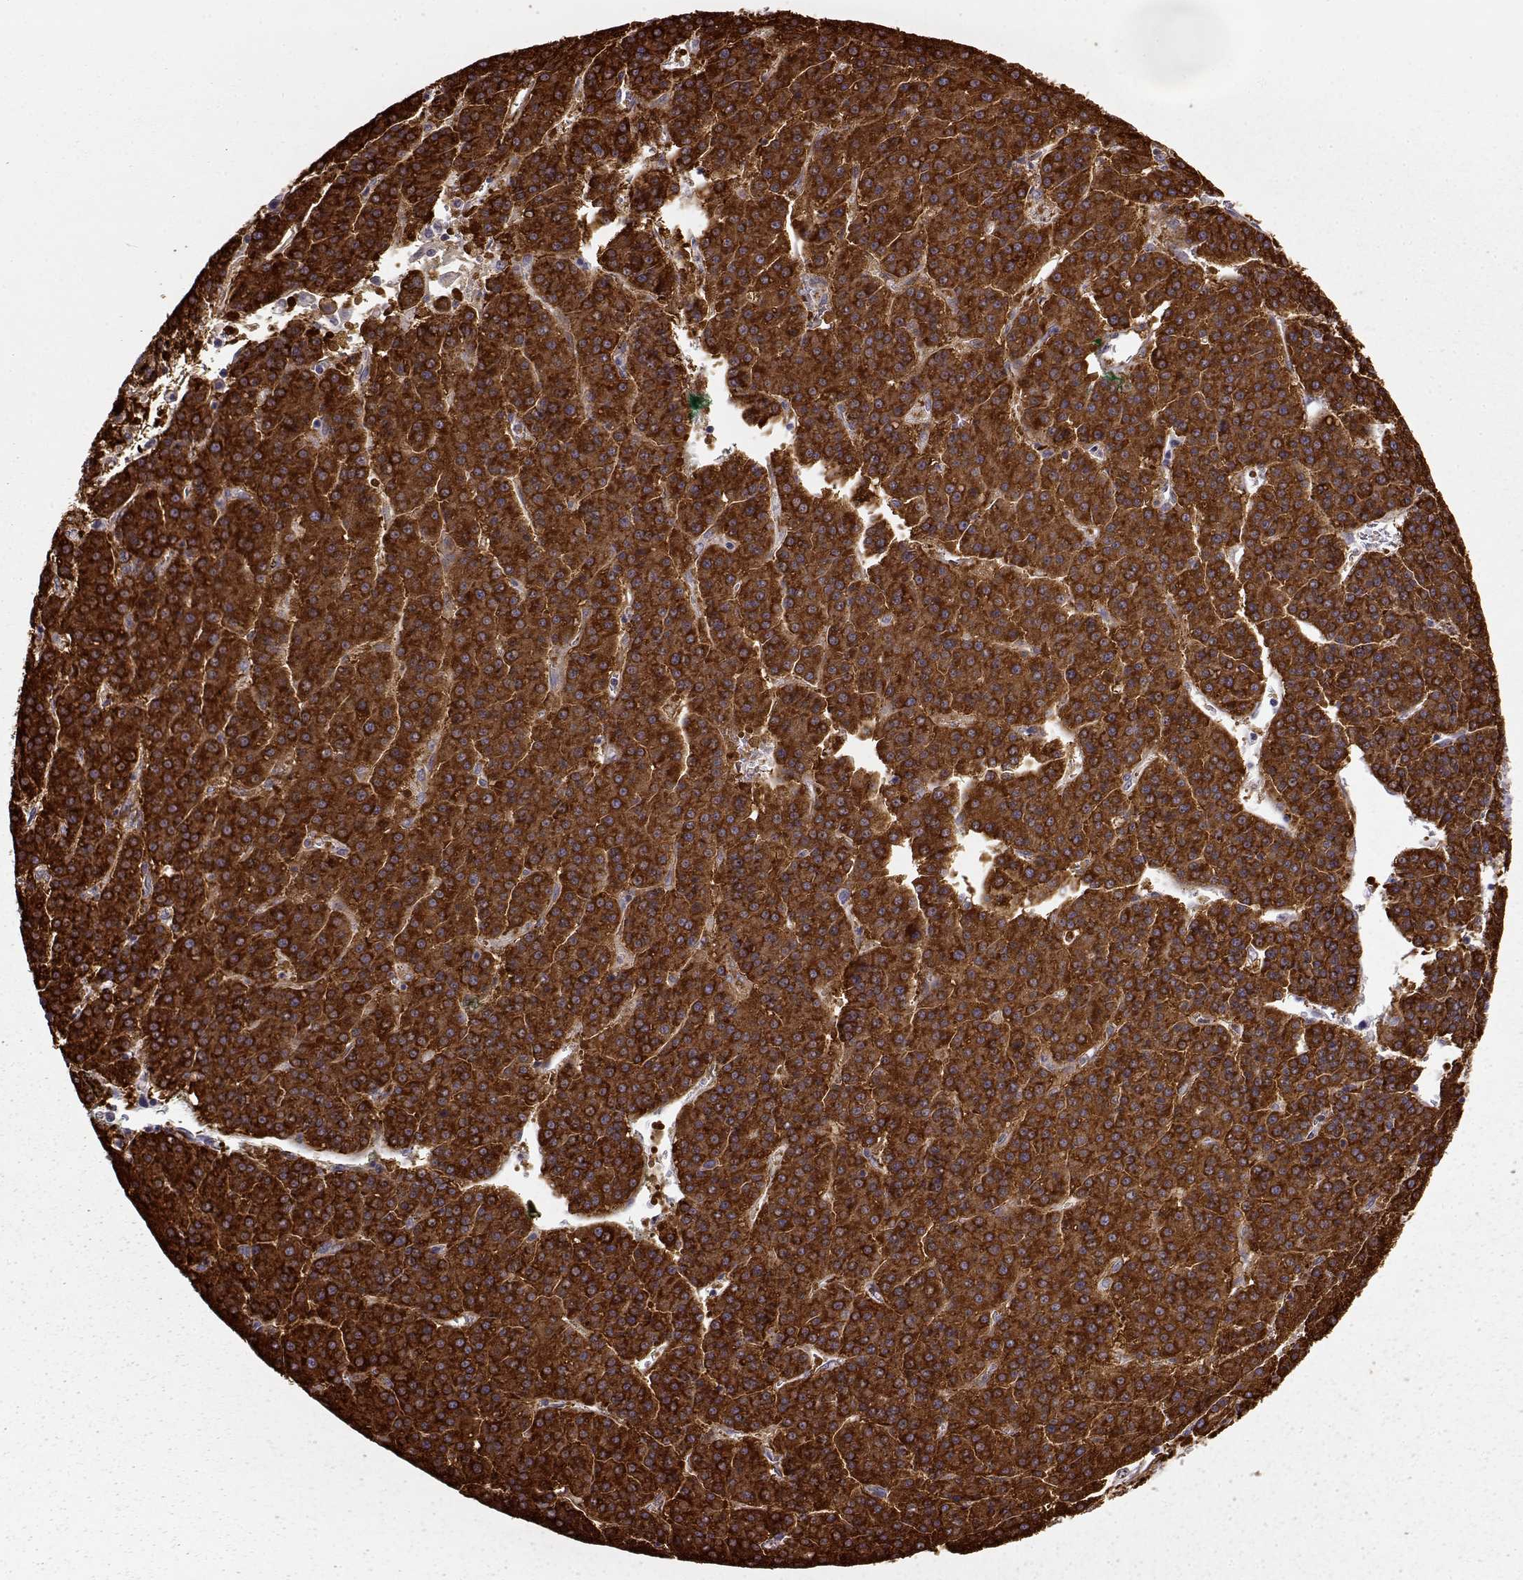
{"staining": {"intensity": "strong", "quantity": ">75%", "location": "cytoplasmic/membranous"}, "tissue": "liver cancer", "cell_type": "Tumor cells", "image_type": "cancer", "snomed": [{"axis": "morphology", "description": "Carcinoma, Hepatocellular, NOS"}, {"axis": "topography", "description": "Liver"}], "caption": "Immunohistochemistry (DAB (3,3'-diaminobenzidine)) staining of human hepatocellular carcinoma (liver) reveals strong cytoplasmic/membranous protein staining in approximately >75% of tumor cells. The protein of interest is shown in brown color, while the nuclei are stained blue.", "gene": "GHR", "patient": {"sex": "female", "age": 58}}